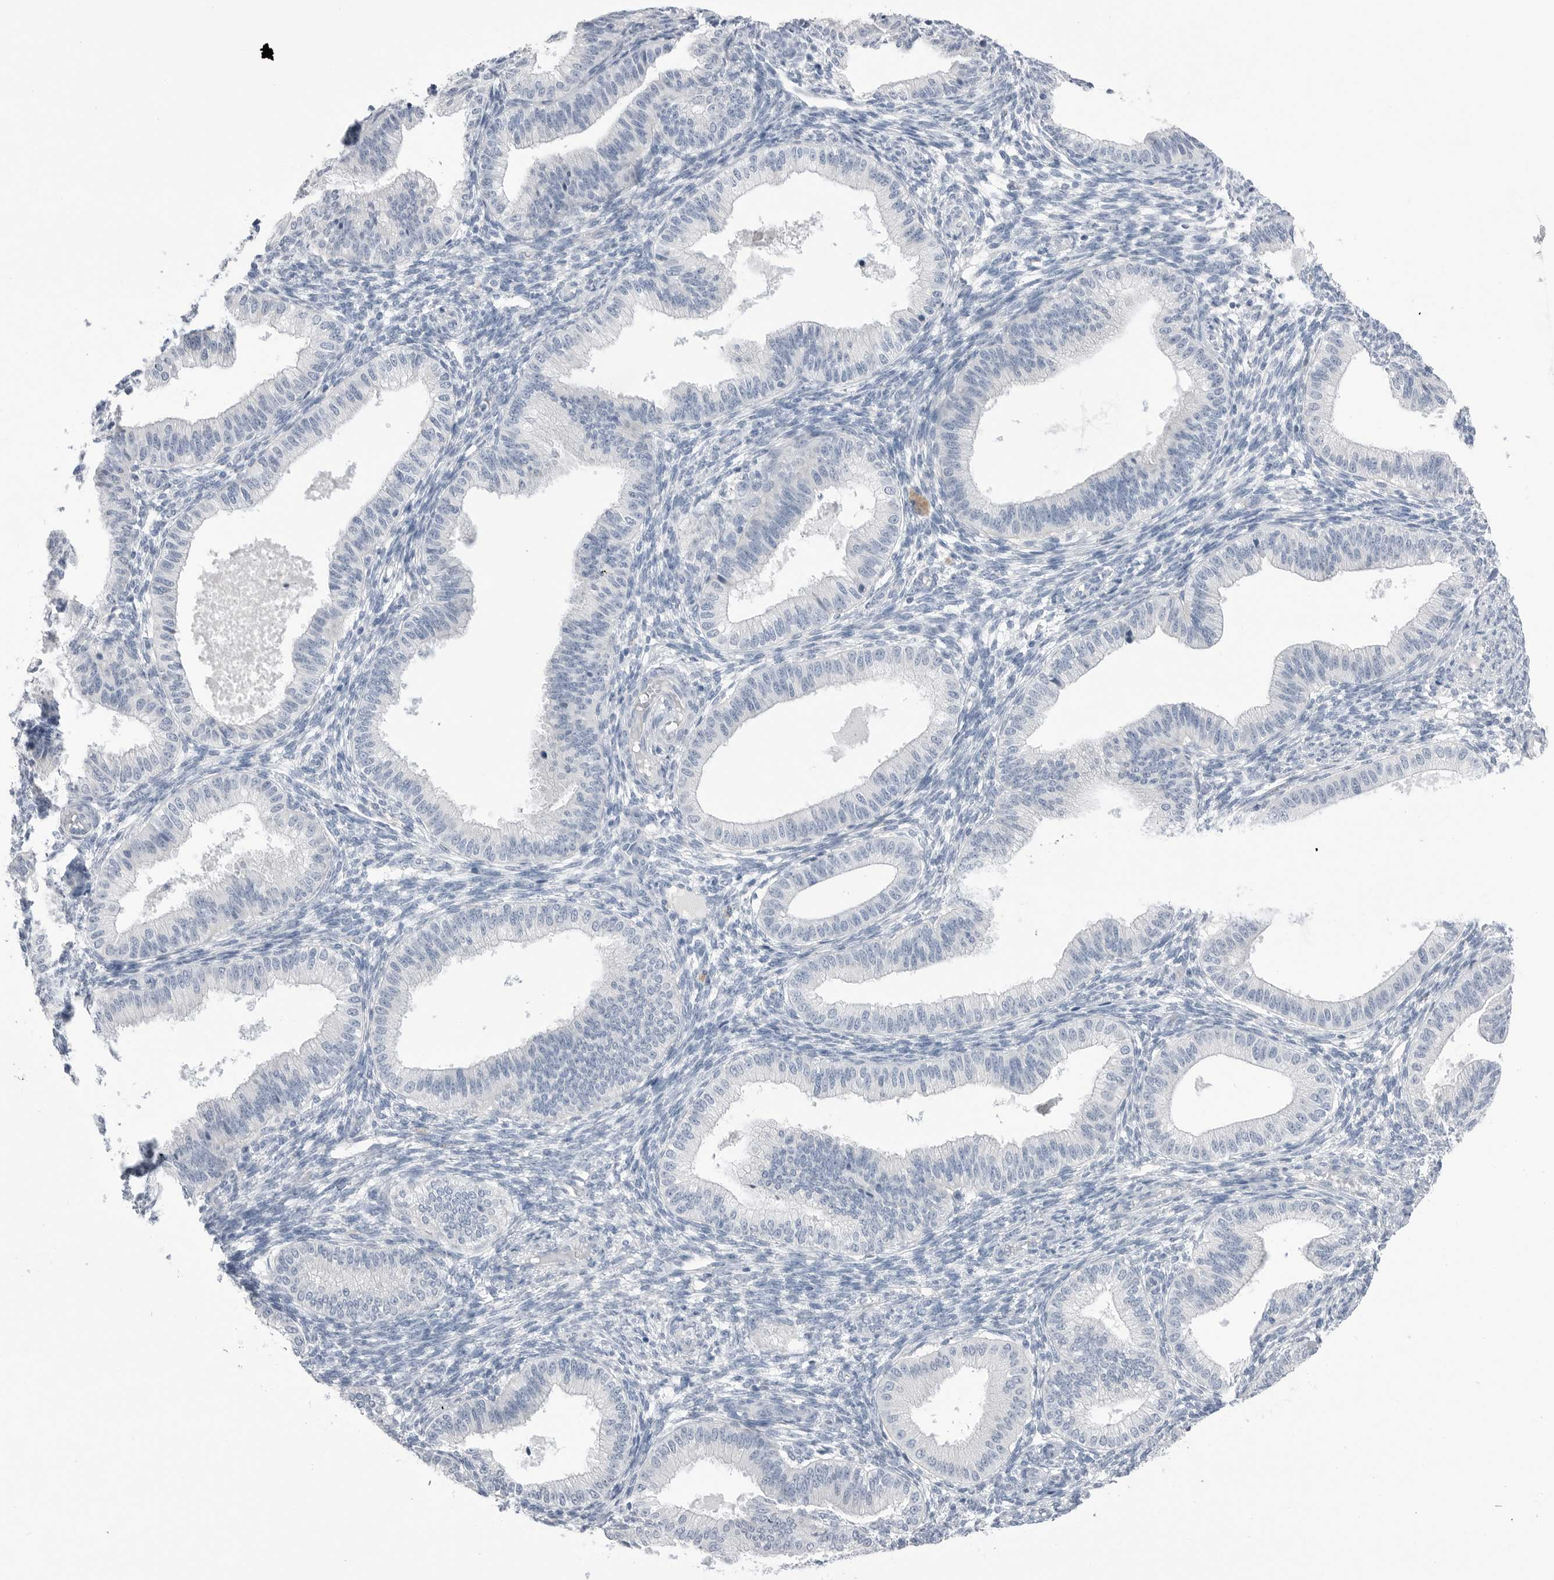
{"staining": {"intensity": "negative", "quantity": "none", "location": "none"}, "tissue": "endometrium", "cell_type": "Cells in endometrial stroma", "image_type": "normal", "snomed": [{"axis": "morphology", "description": "Normal tissue, NOS"}, {"axis": "topography", "description": "Endometrium"}], "caption": "Histopathology image shows no protein positivity in cells in endometrial stroma of normal endometrium. (DAB IHC visualized using brightfield microscopy, high magnification).", "gene": "ABHD12", "patient": {"sex": "female", "age": 39}}